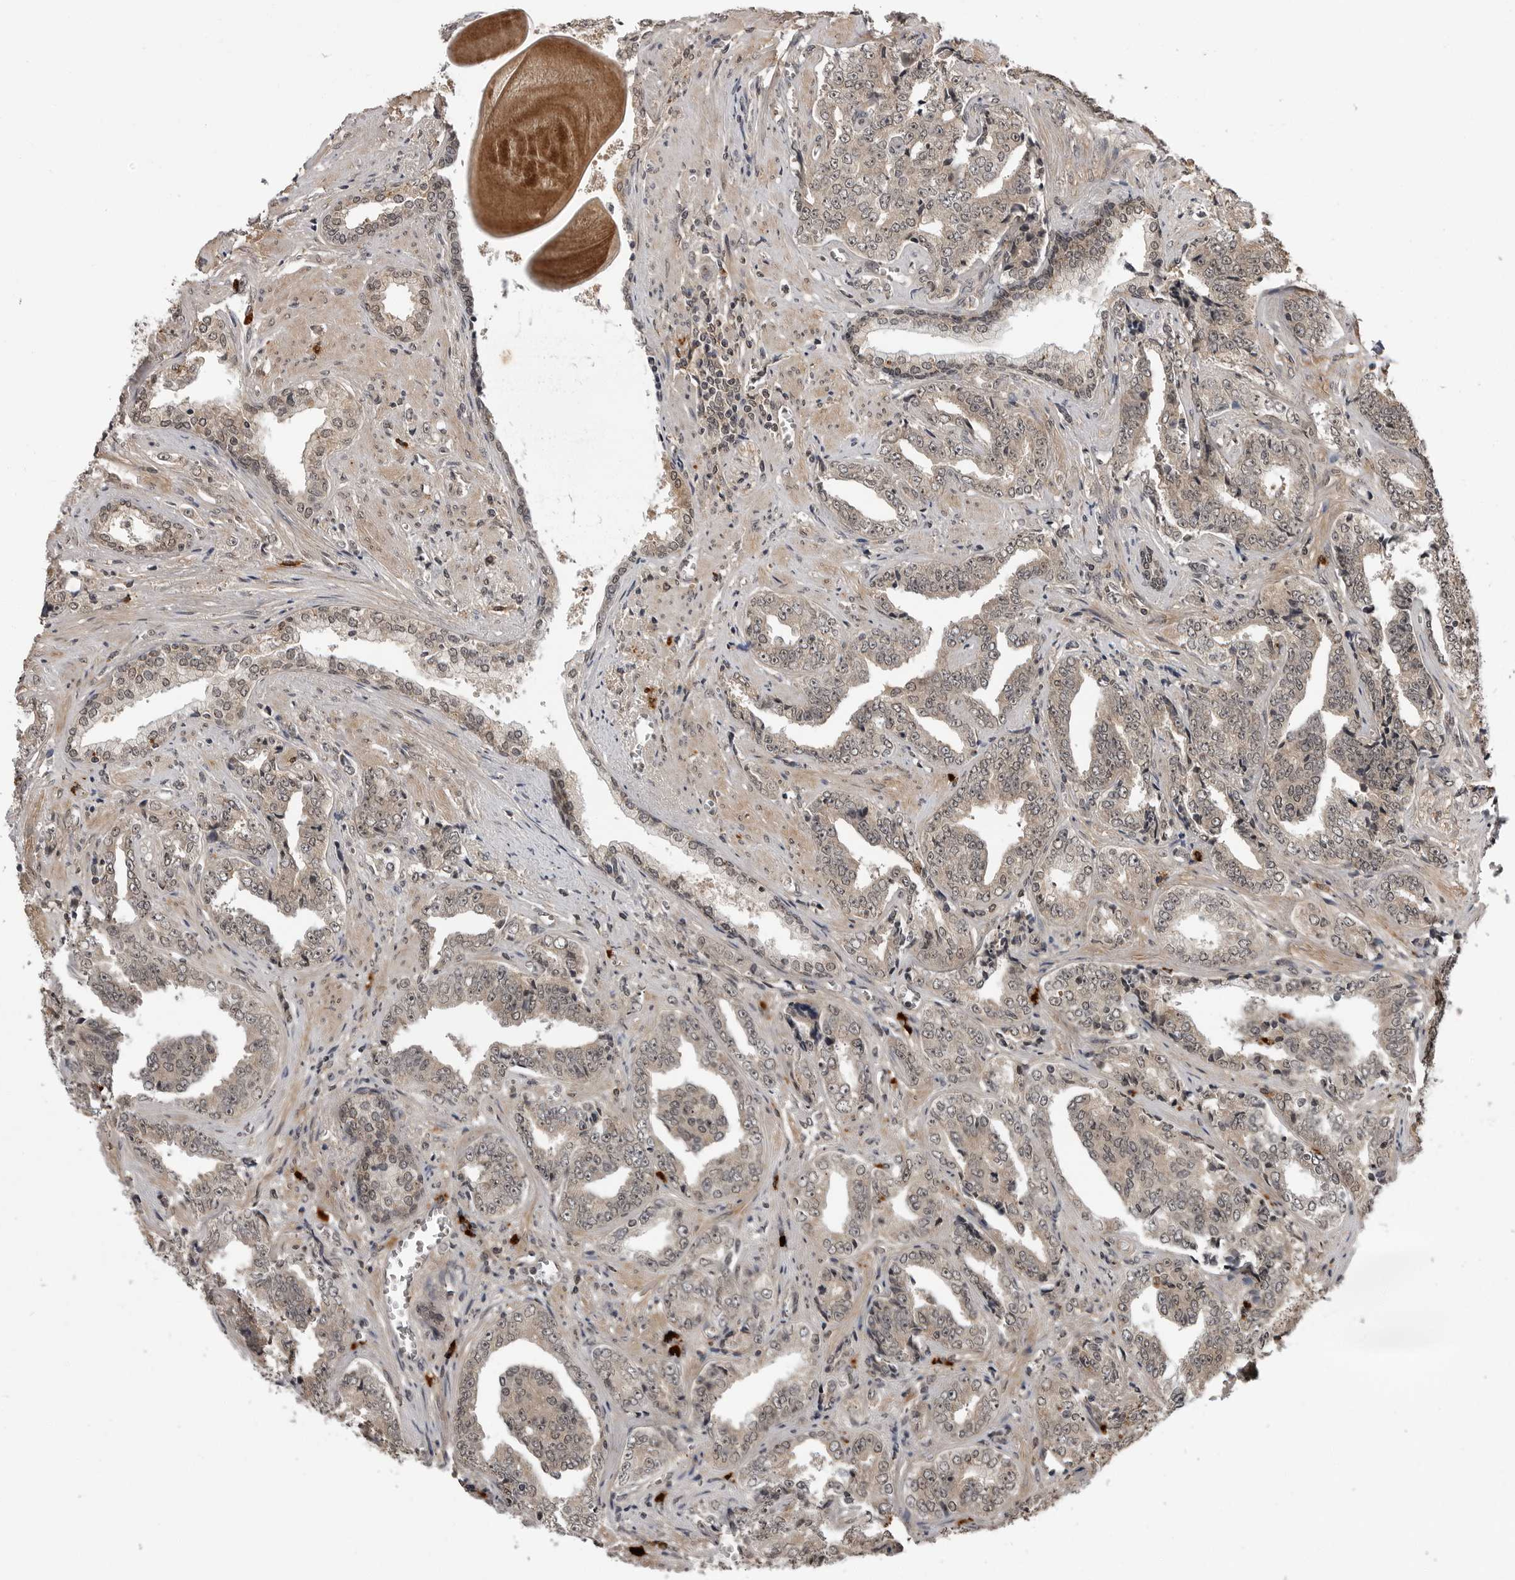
{"staining": {"intensity": "weak", "quantity": "25%-75%", "location": "cytoplasmic/membranous,nuclear"}, "tissue": "prostate cancer", "cell_type": "Tumor cells", "image_type": "cancer", "snomed": [{"axis": "morphology", "description": "Adenocarcinoma, High grade"}, {"axis": "topography", "description": "Prostate"}], "caption": "Prostate cancer (adenocarcinoma (high-grade)) stained with DAB (3,3'-diaminobenzidine) IHC exhibits low levels of weak cytoplasmic/membranous and nuclear positivity in approximately 25%-75% of tumor cells. (Stains: DAB (3,3'-diaminobenzidine) in brown, nuclei in blue, Microscopy: brightfield microscopy at high magnification).", "gene": "IL24", "patient": {"sex": "male", "age": 71}}